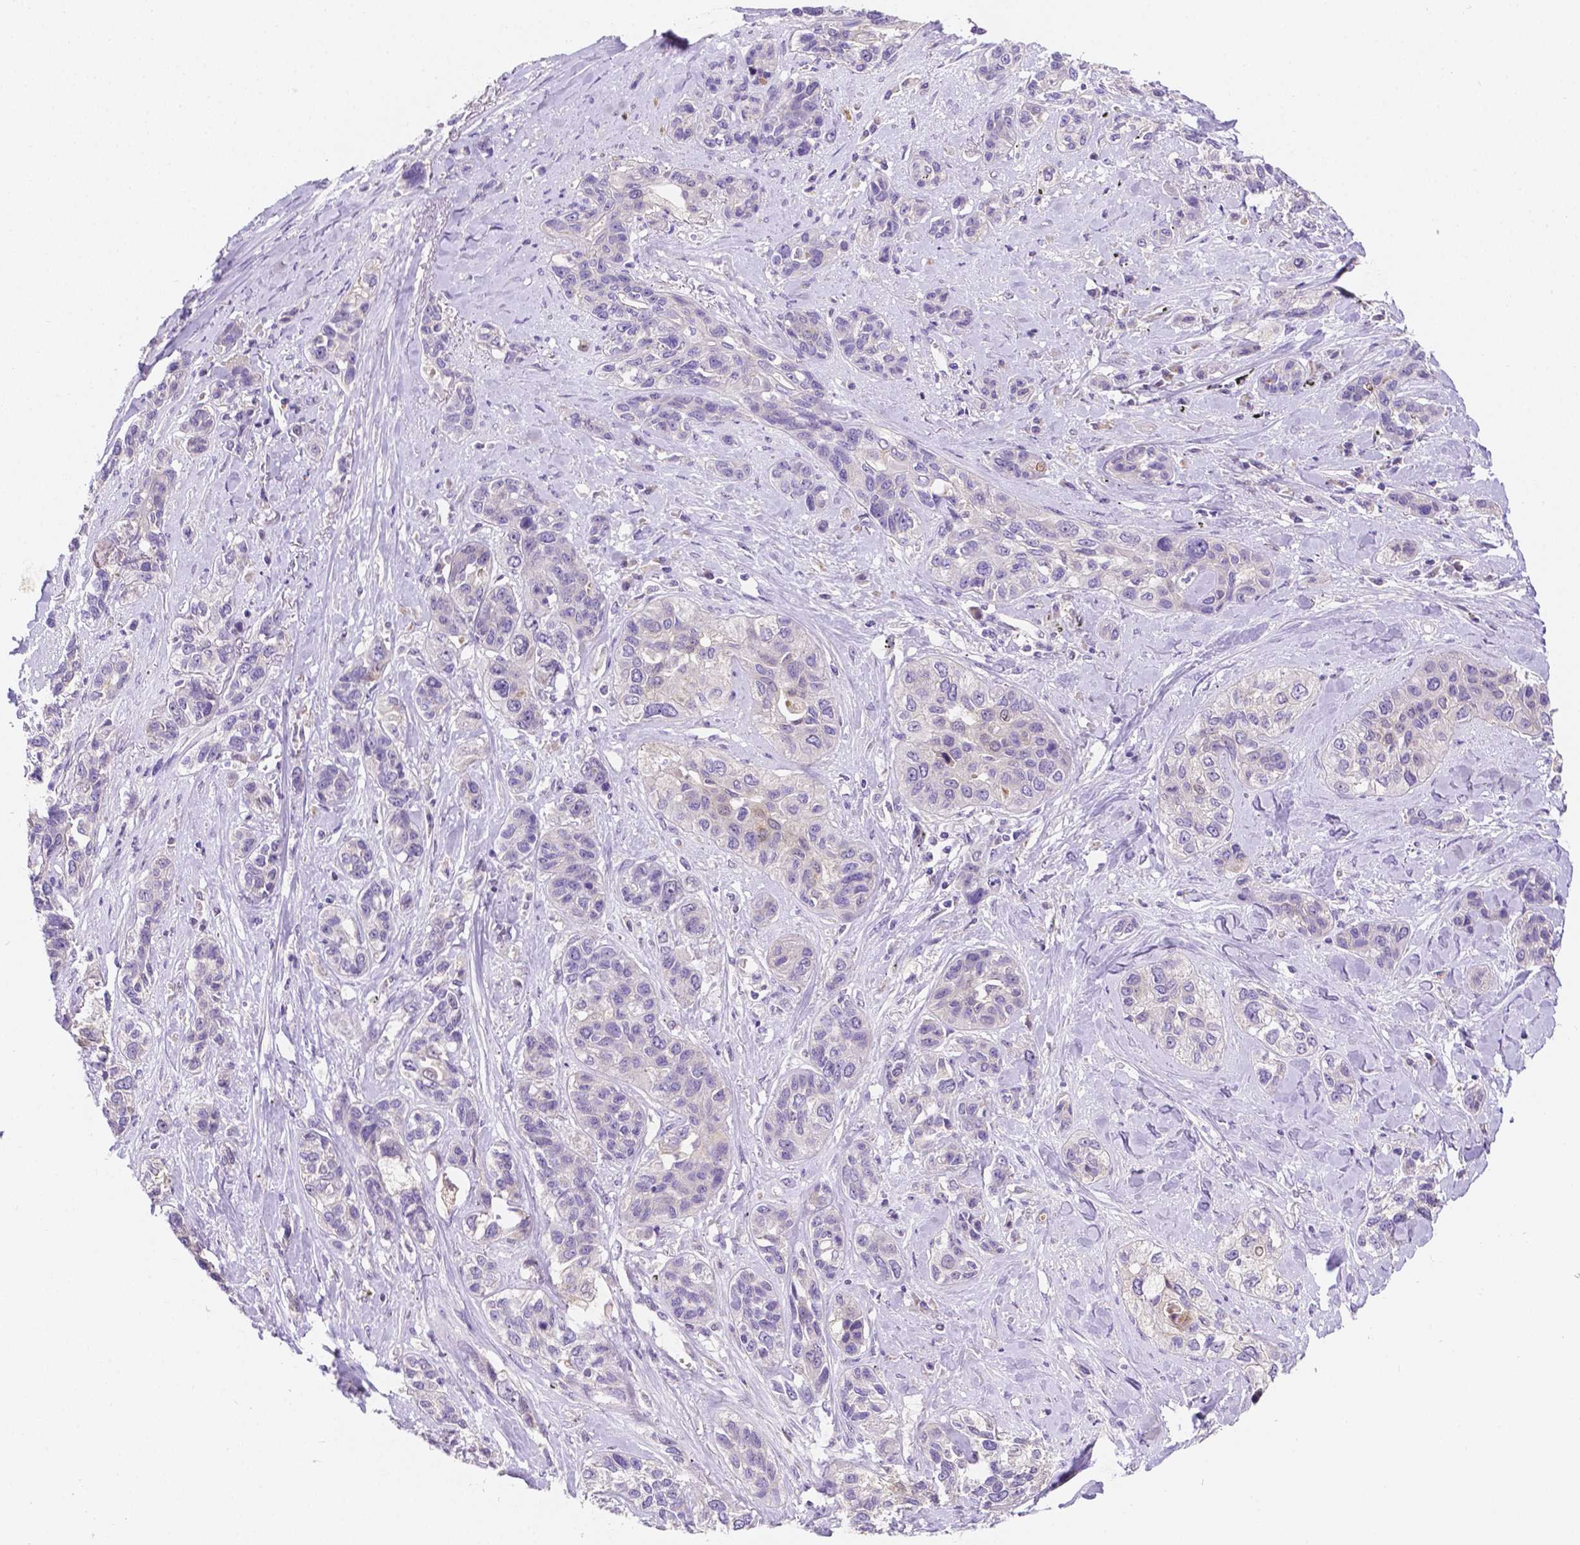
{"staining": {"intensity": "negative", "quantity": "none", "location": "none"}, "tissue": "lung cancer", "cell_type": "Tumor cells", "image_type": "cancer", "snomed": [{"axis": "morphology", "description": "Squamous cell carcinoma, NOS"}, {"axis": "topography", "description": "Lung"}], "caption": "IHC of squamous cell carcinoma (lung) reveals no positivity in tumor cells.", "gene": "ZNRD2", "patient": {"sex": "female", "age": 70}}